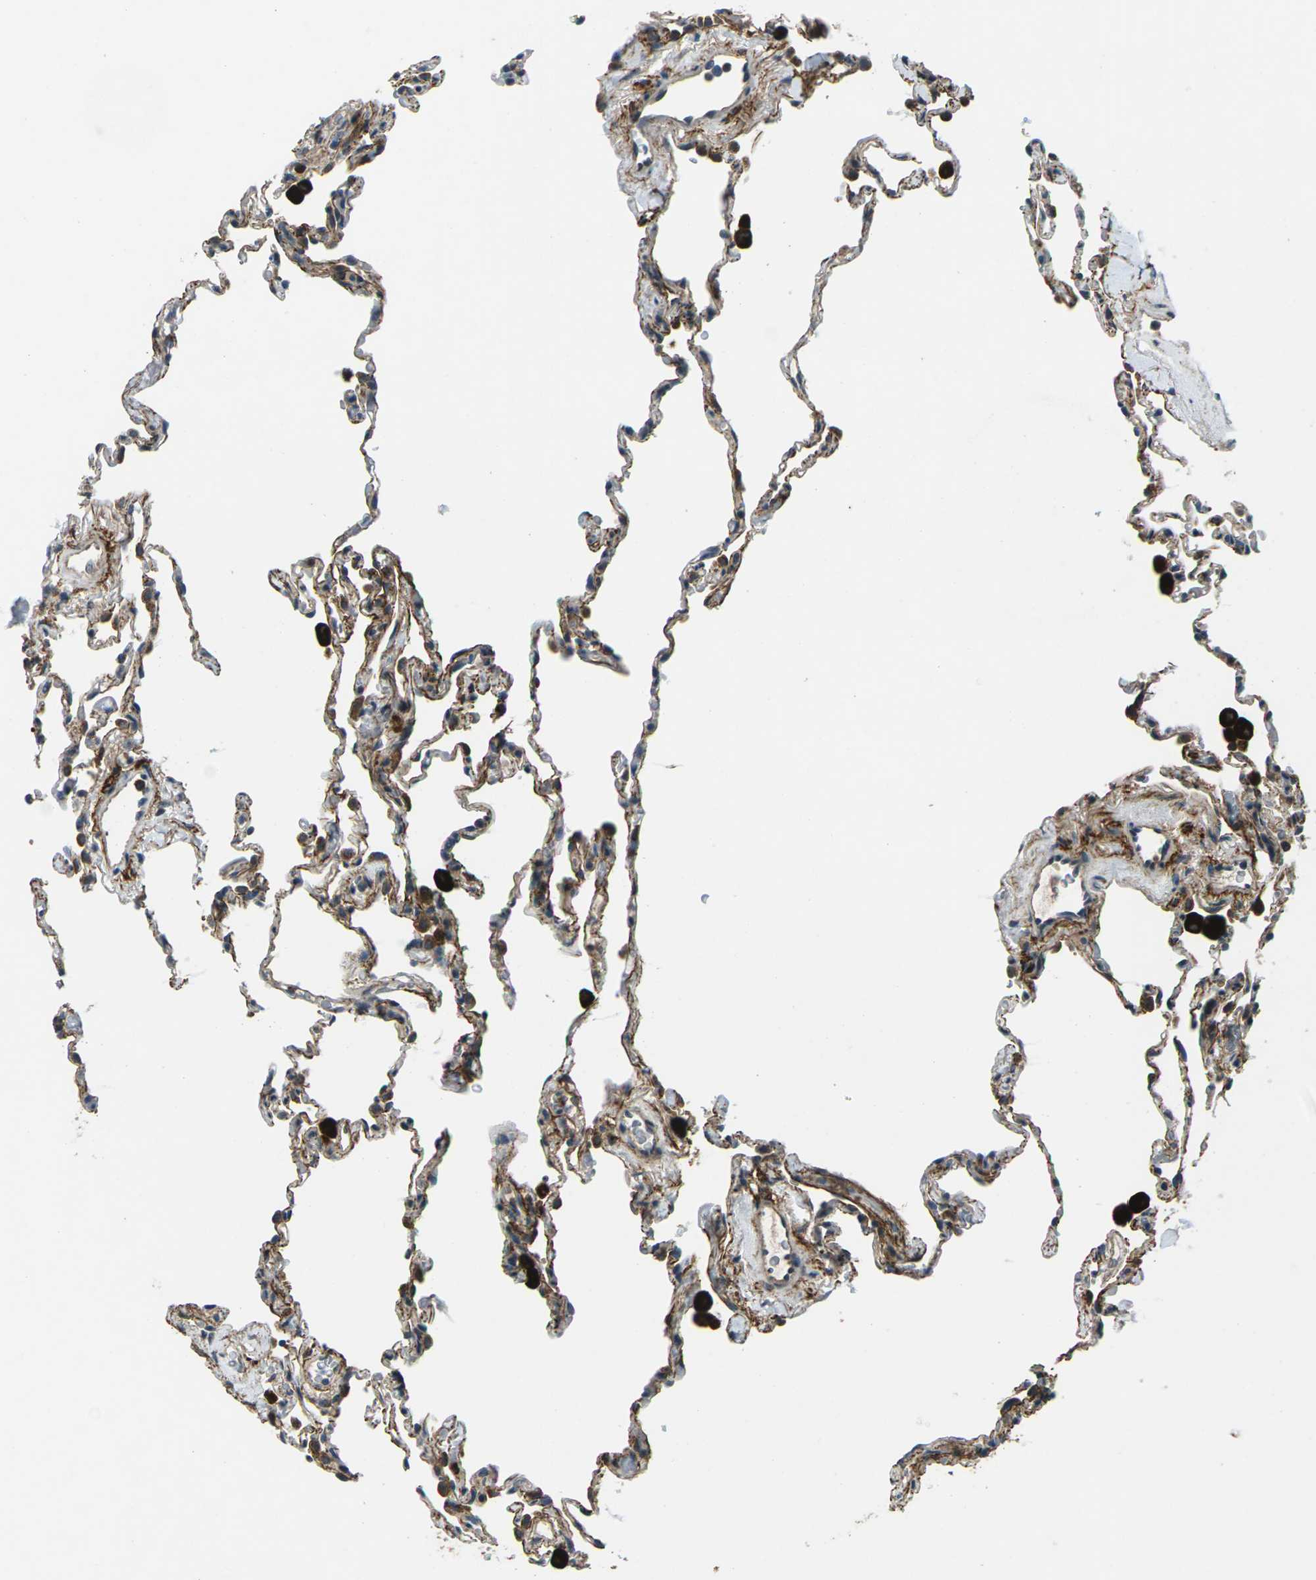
{"staining": {"intensity": "moderate", "quantity": ">75%", "location": "cytoplasmic/membranous"}, "tissue": "lung", "cell_type": "Alveolar cells", "image_type": "normal", "snomed": [{"axis": "morphology", "description": "Normal tissue, NOS"}, {"axis": "topography", "description": "Lung"}], "caption": "Immunohistochemistry photomicrograph of unremarkable lung: human lung stained using immunohistochemistry shows medium levels of moderate protein expression localized specifically in the cytoplasmic/membranous of alveolar cells, appearing as a cytoplasmic/membranous brown color.", "gene": "SLC31A2", "patient": {"sex": "male", "age": 59}}